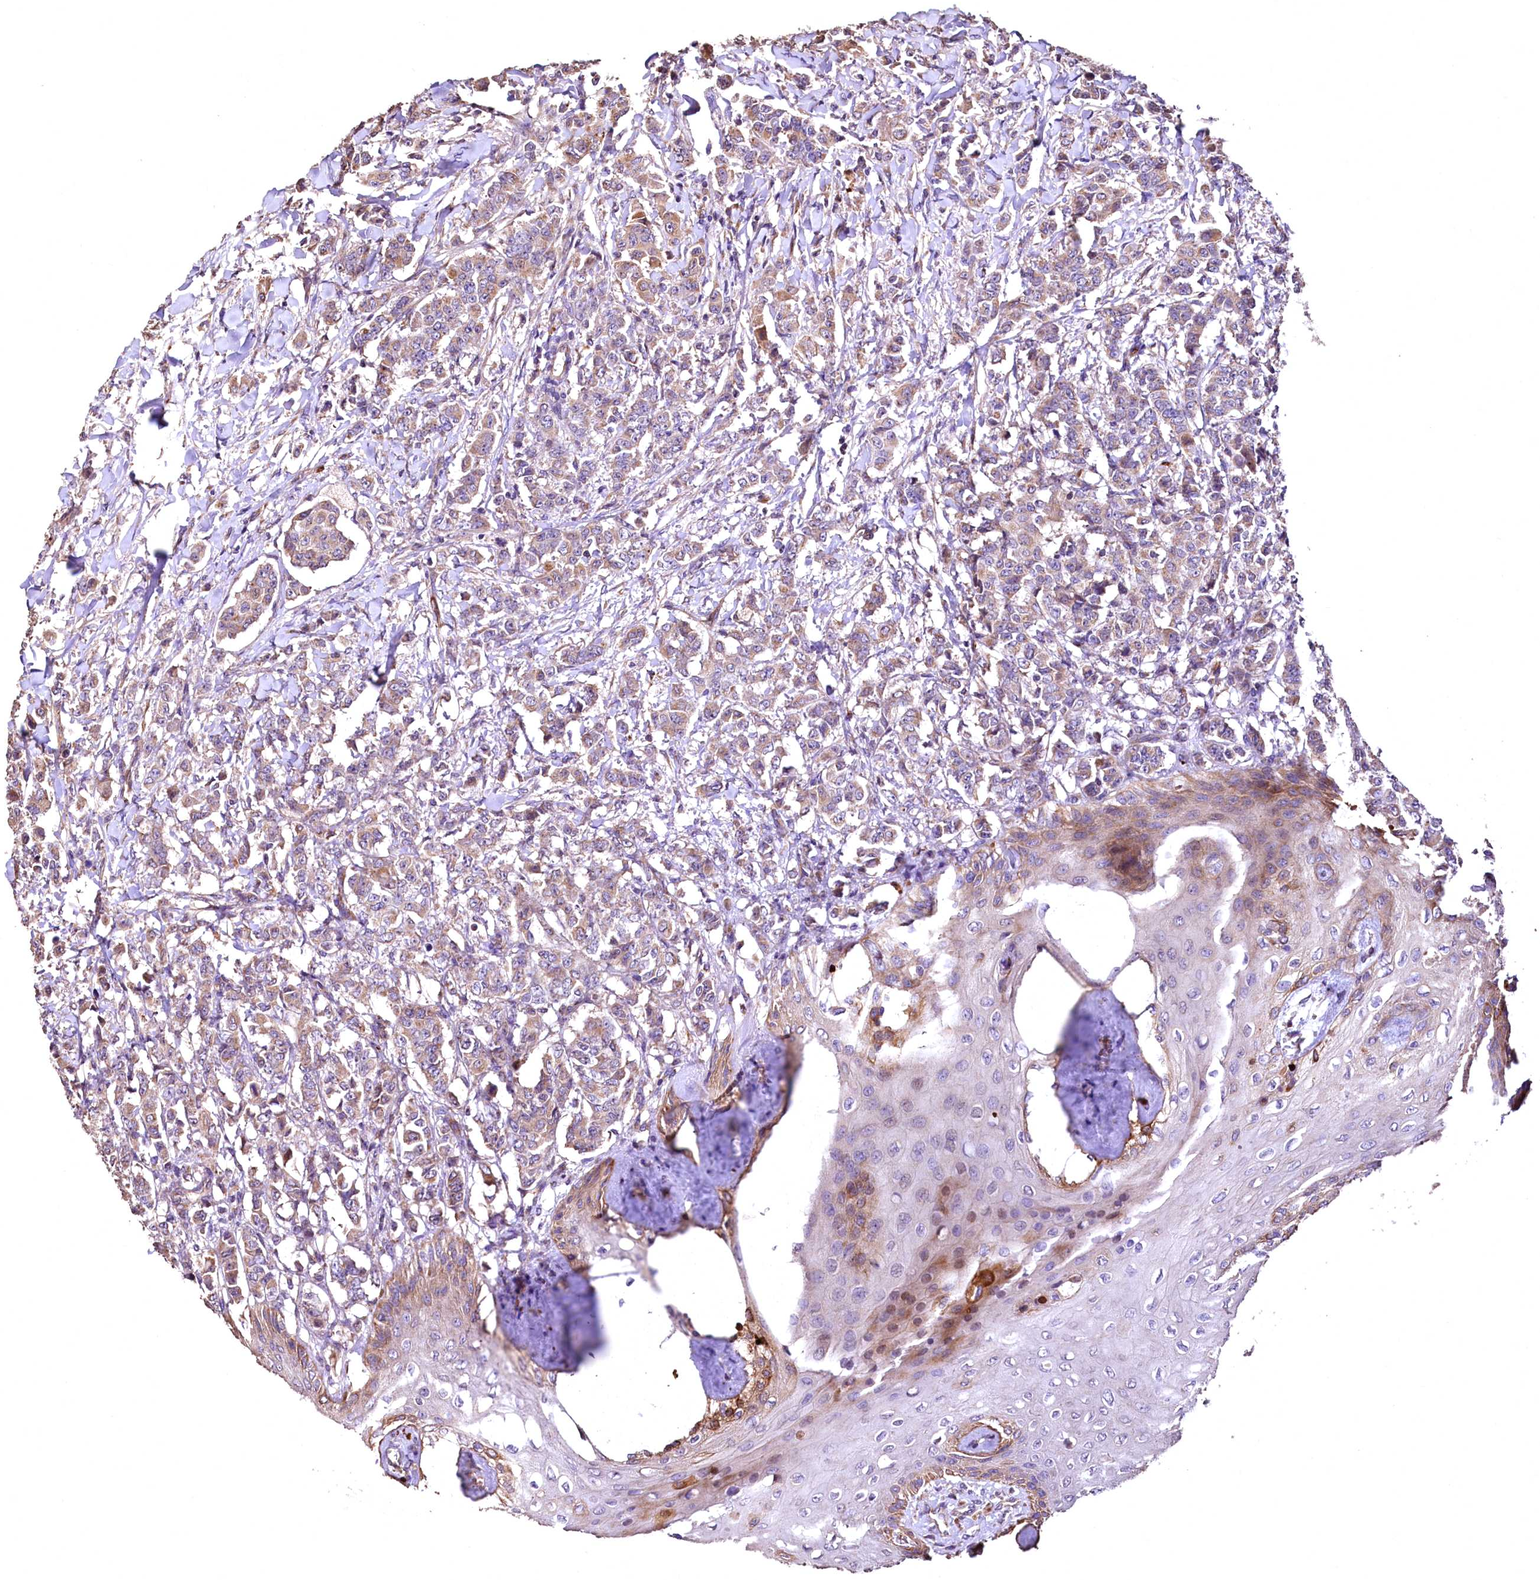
{"staining": {"intensity": "moderate", "quantity": ">75%", "location": "cytoplasmic/membranous"}, "tissue": "breast cancer", "cell_type": "Tumor cells", "image_type": "cancer", "snomed": [{"axis": "morphology", "description": "Duct carcinoma"}, {"axis": "topography", "description": "Breast"}], "caption": "The photomicrograph reveals immunohistochemical staining of intraductal carcinoma (breast). There is moderate cytoplasmic/membranous staining is seen in approximately >75% of tumor cells. Nuclei are stained in blue.", "gene": "RASSF1", "patient": {"sex": "female", "age": 40}}